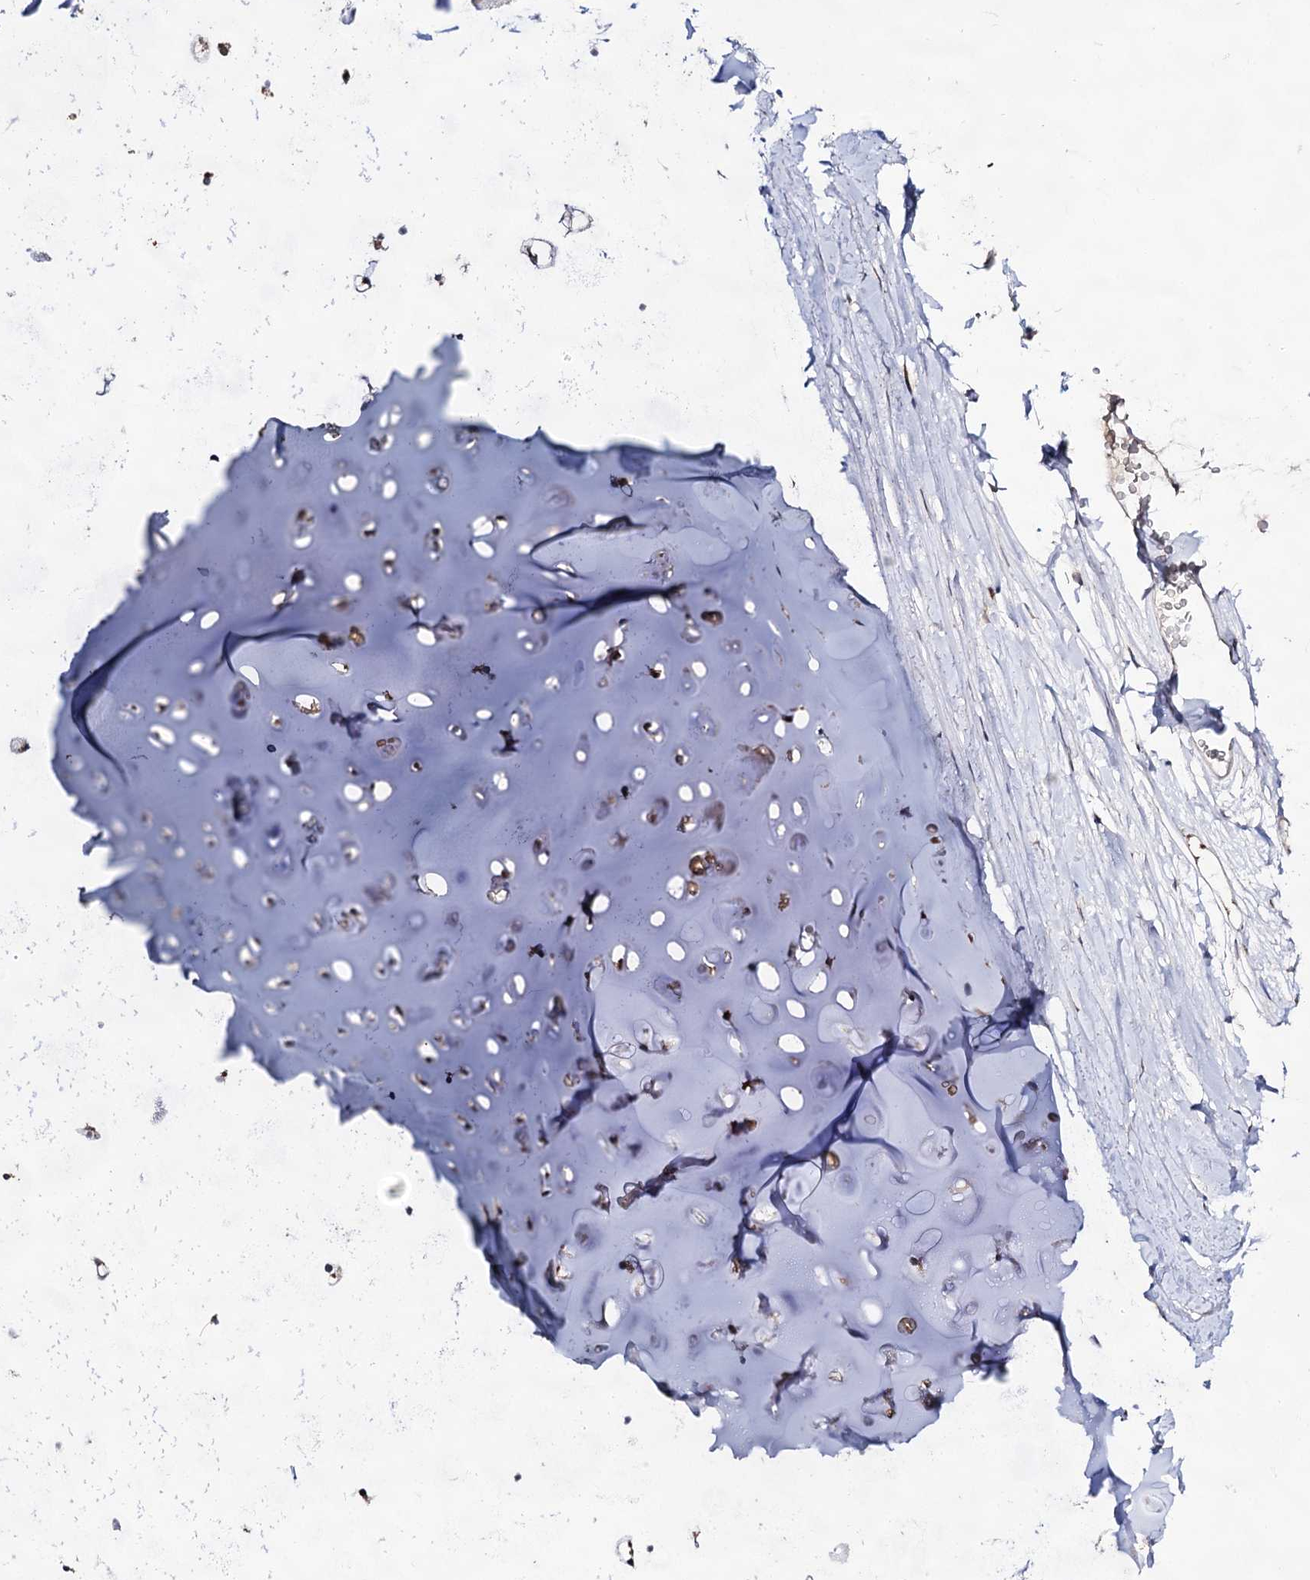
{"staining": {"intensity": "weak", "quantity": "<25%", "location": "cytoplasmic/membranous"}, "tissue": "adipose tissue", "cell_type": "Adipocytes", "image_type": "normal", "snomed": [{"axis": "morphology", "description": "Normal tissue, NOS"}, {"axis": "topography", "description": "Lymph node"}, {"axis": "topography", "description": "Bronchus"}], "caption": "Immunohistochemistry photomicrograph of benign adipose tissue: adipose tissue stained with DAB (3,3'-diaminobenzidine) reveals no significant protein staining in adipocytes.", "gene": "ARFIP2", "patient": {"sex": "male", "age": 63}}